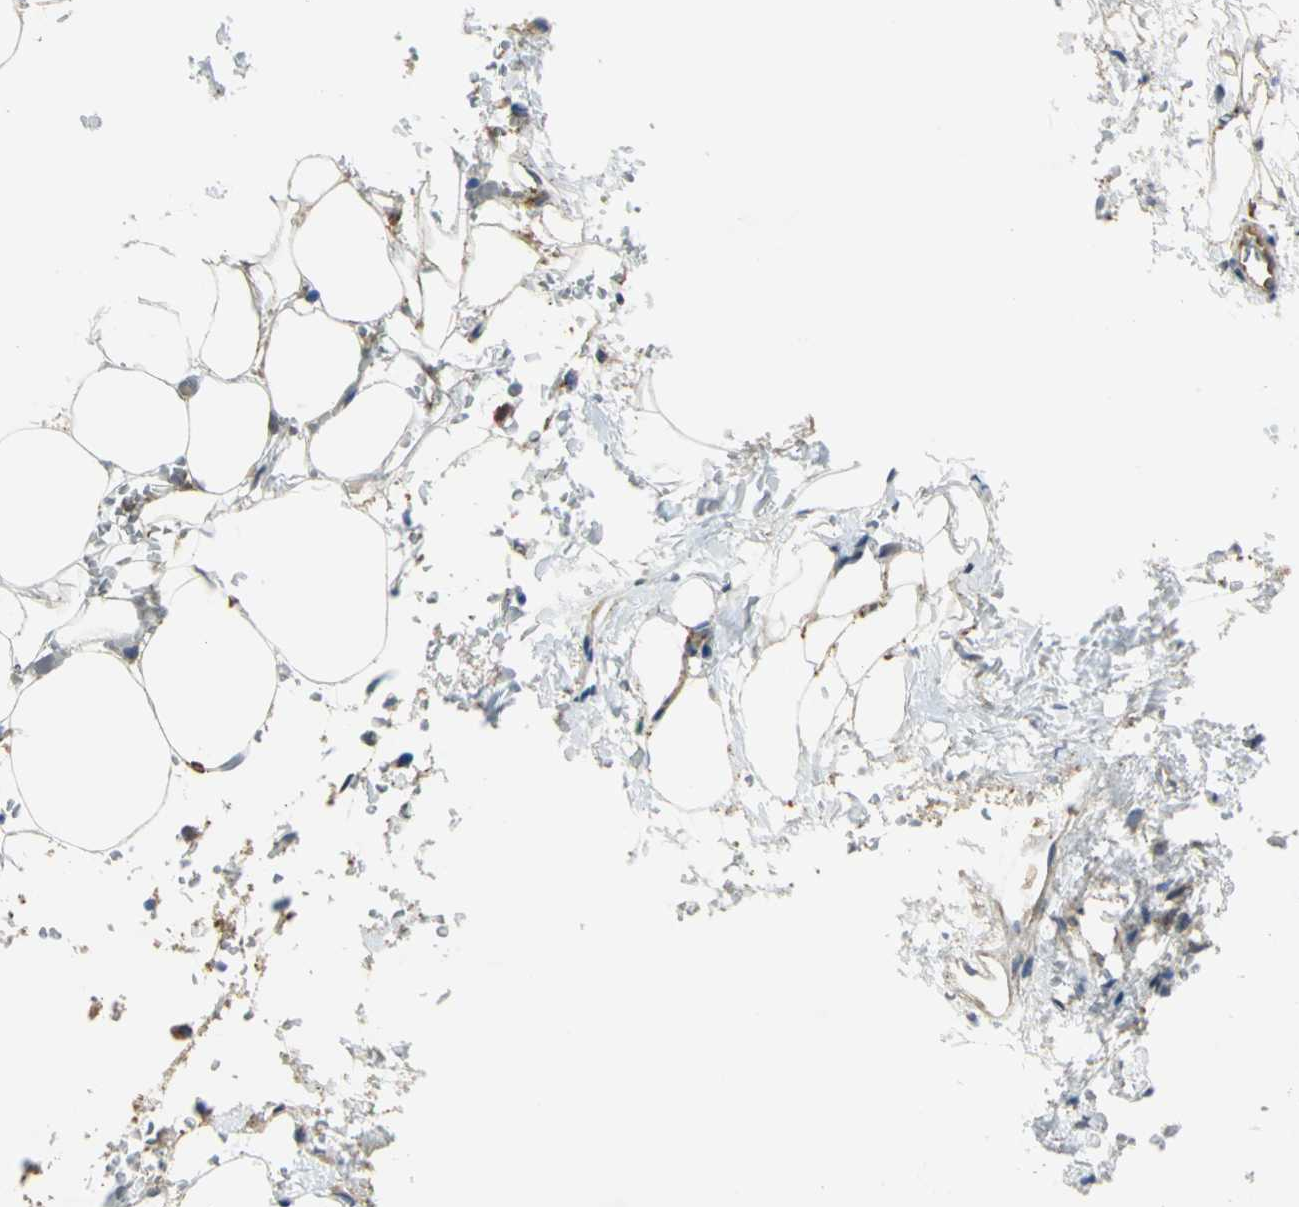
{"staining": {"intensity": "weak", "quantity": "25%-75%", "location": "cytoplasmic/membranous,nuclear"}, "tissue": "adrenal gland", "cell_type": "Glandular cells", "image_type": "normal", "snomed": [{"axis": "morphology", "description": "Normal tissue, NOS"}, {"axis": "topography", "description": "Adrenal gland"}], "caption": "Immunohistochemistry image of benign human adrenal gland stained for a protein (brown), which displays low levels of weak cytoplasmic/membranous,nuclear expression in about 25%-75% of glandular cells.", "gene": "DIAPH2", "patient": {"sex": "female", "age": 44}}